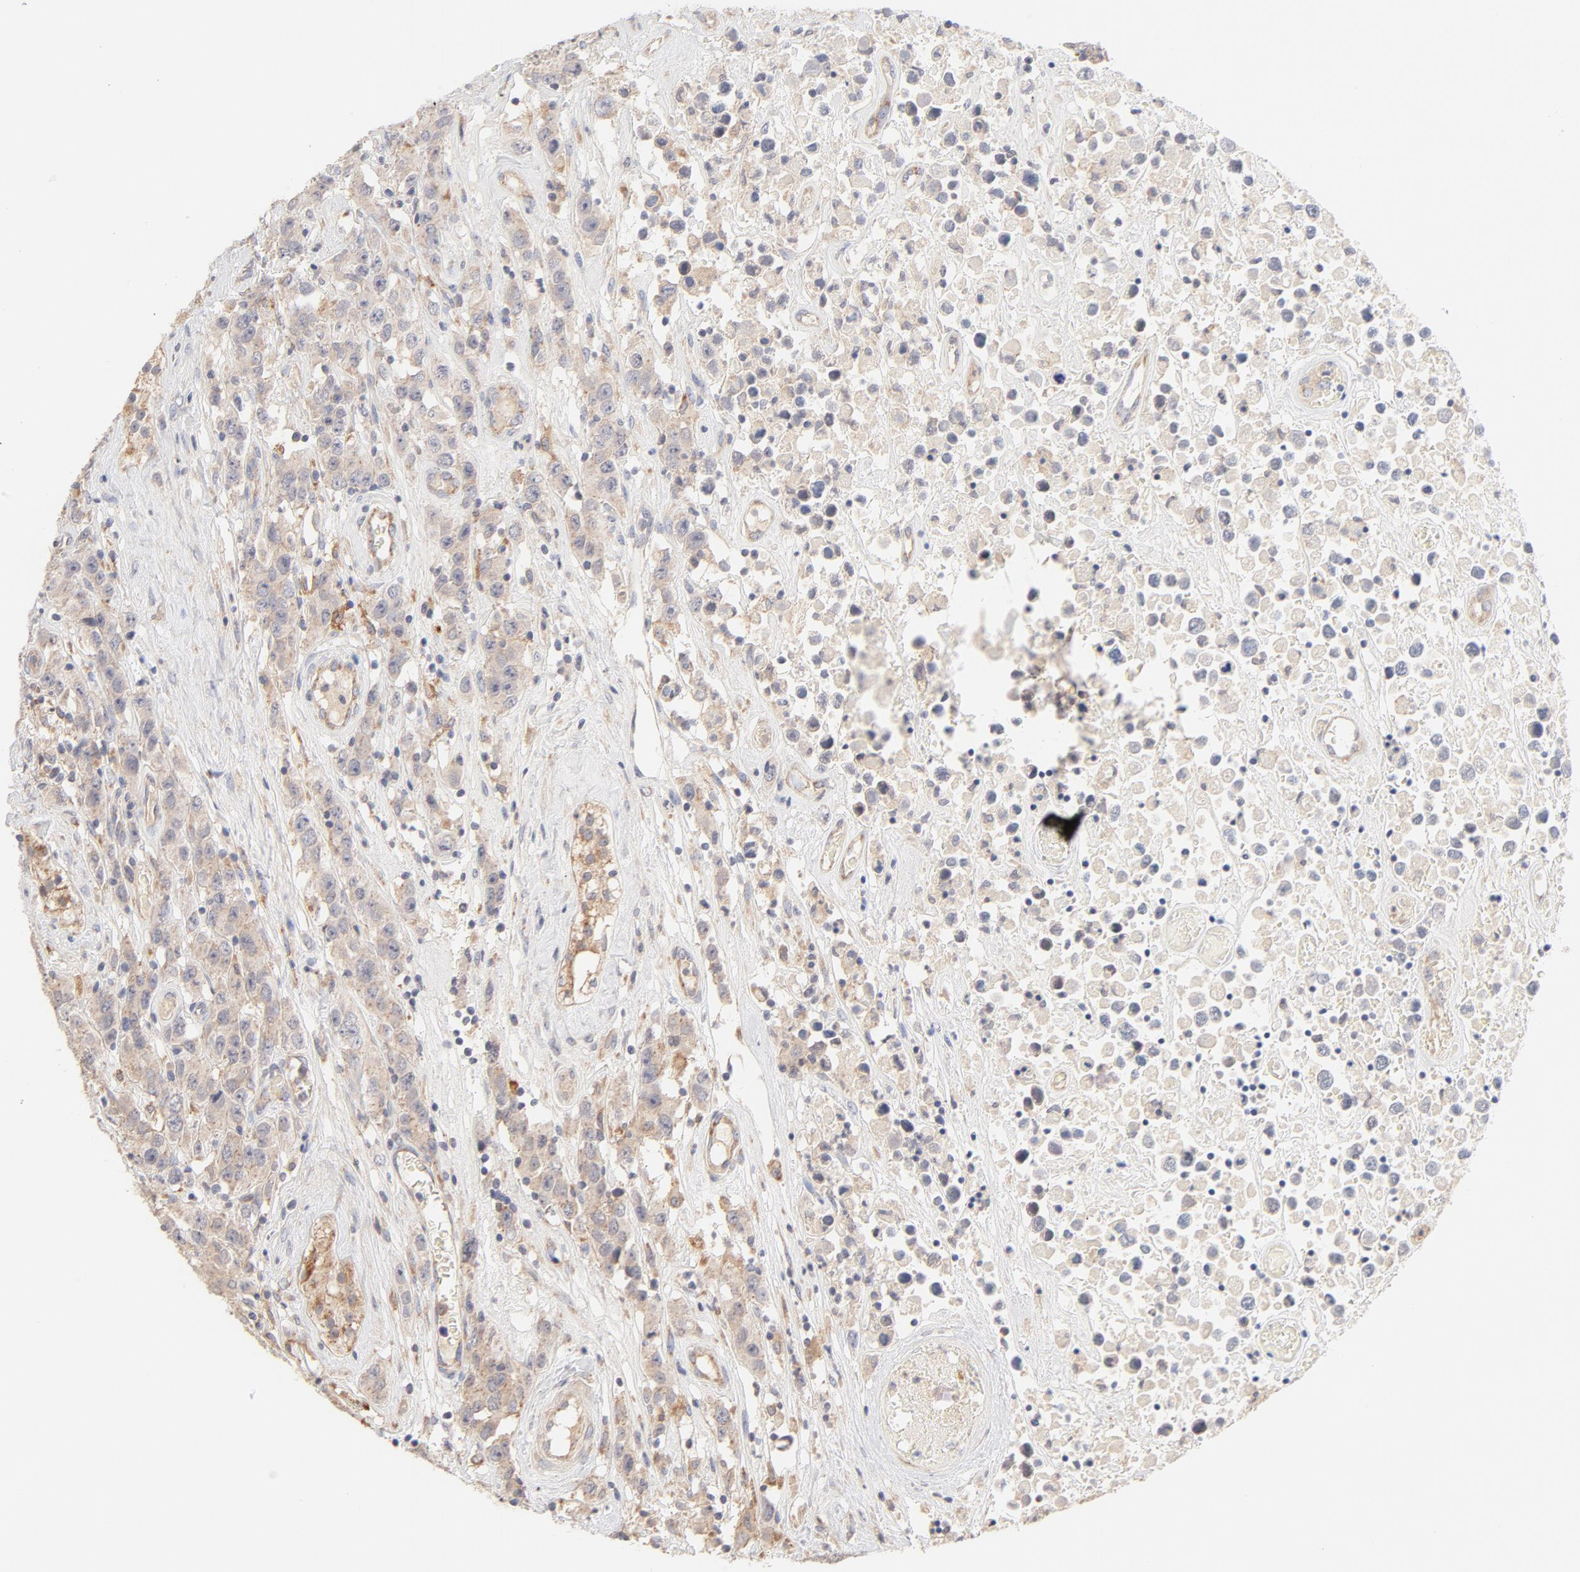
{"staining": {"intensity": "negative", "quantity": "none", "location": "none"}, "tissue": "testis cancer", "cell_type": "Tumor cells", "image_type": "cancer", "snomed": [{"axis": "morphology", "description": "Seminoma, NOS"}, {"axis": "topography", "description": "Testis"}], "caption": "Histopathology image shows no significant protein staining in tumor cells of testis cancer.", "gene": "MTERF2", "patient": {"sex": "male", "age": 52}}